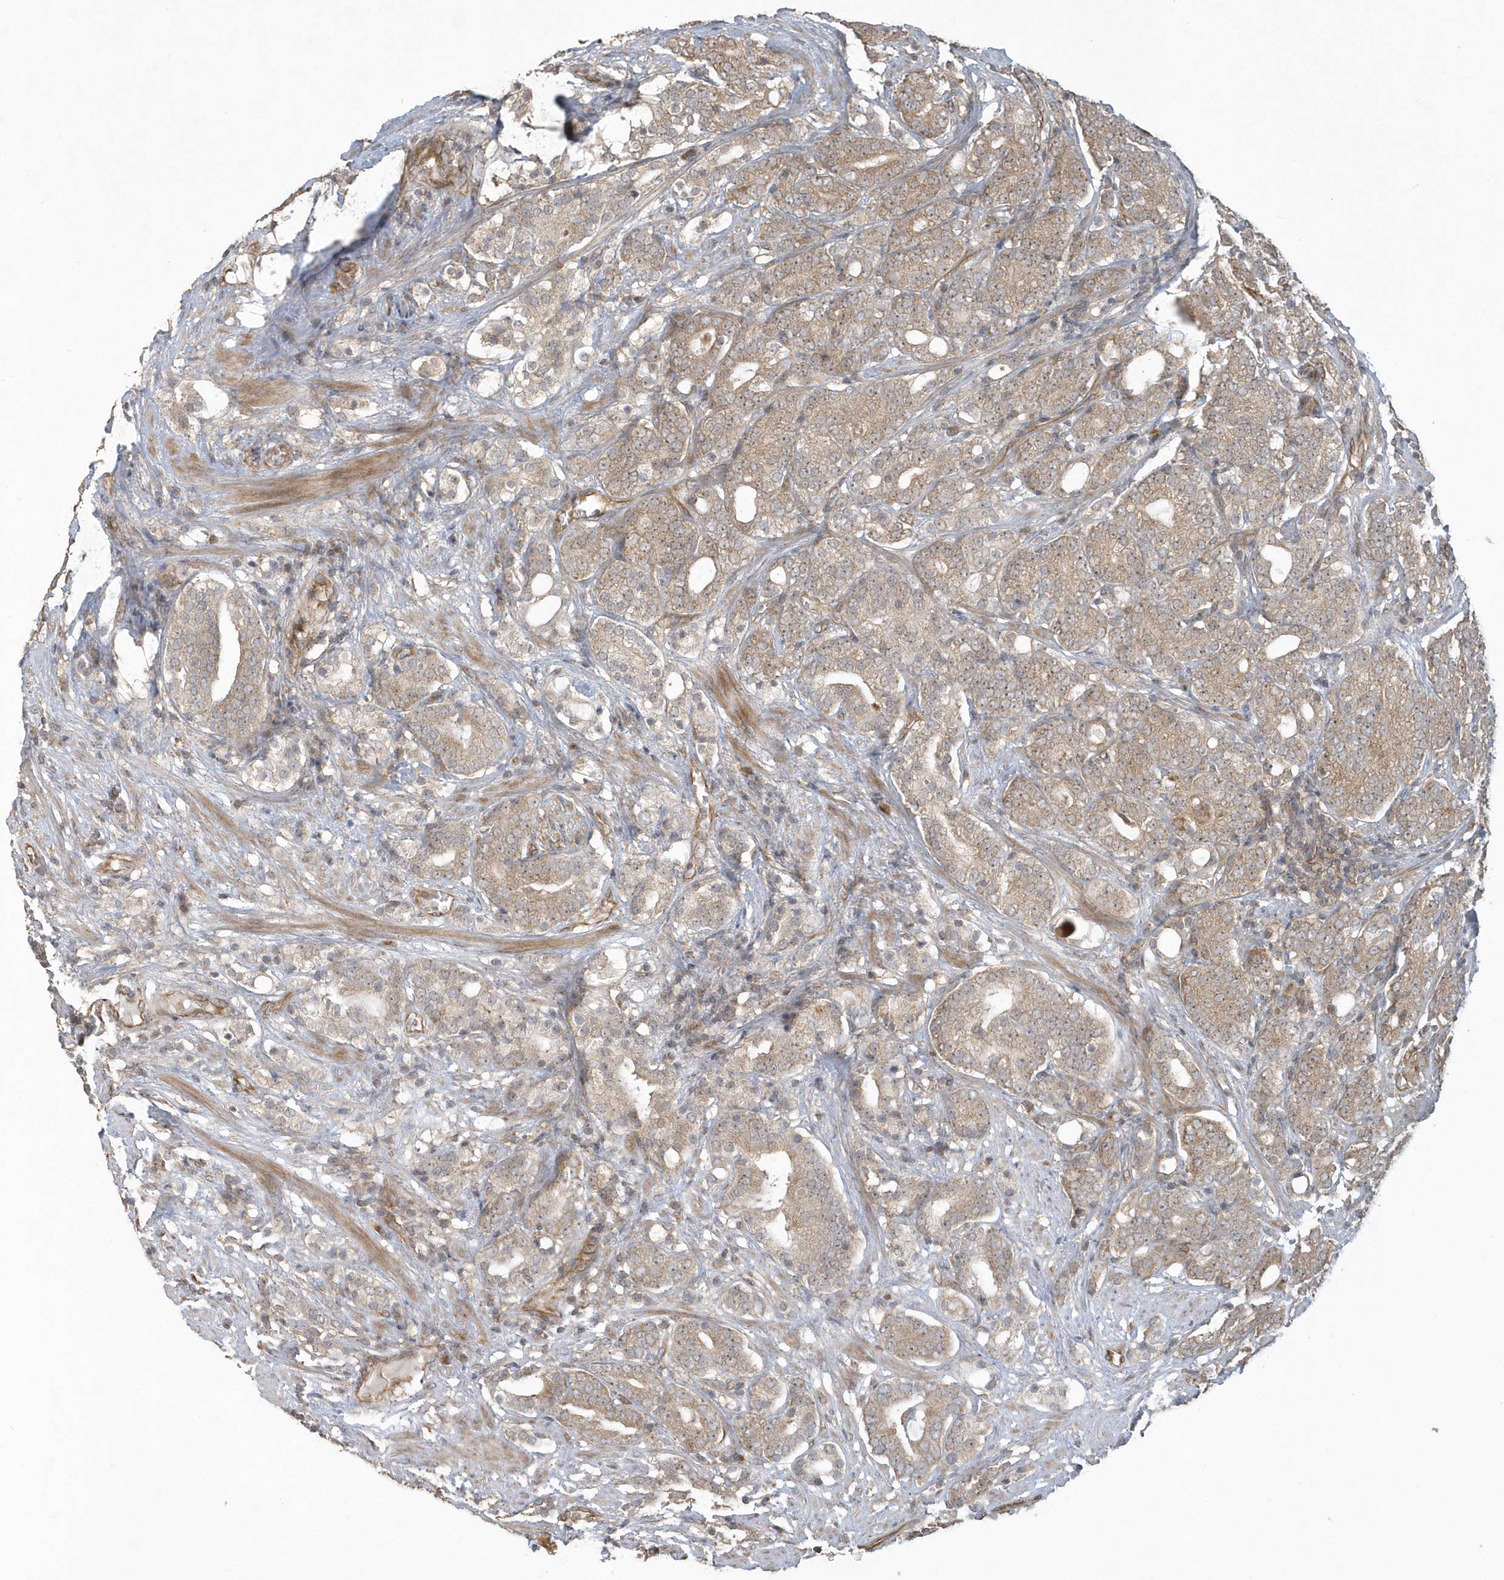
{"staining": {"intensity": "weak", "quantity": ">75%", "location": "cytoplasmic/membranous"}, "tissue": "prostate cancer", "cell_type": "Tumor cells", "image_type": "cancer", "snomed": [{"axis": "morphology", "description": "Adenocarcinoma, High grade"}, {"axis": "topography", "description": "Prostate"}], "caption": "DAB (3,3'-diaminobenzidine) immunohistochemical staining of human prostate cancer (adenocarcinoma (high-grade)) reveals weak cytoplasmic/membranous protein staining in approximately >75% of tumor cells.", "gene": "THG1L", "patient": {"sex": "male", "age": 57}}